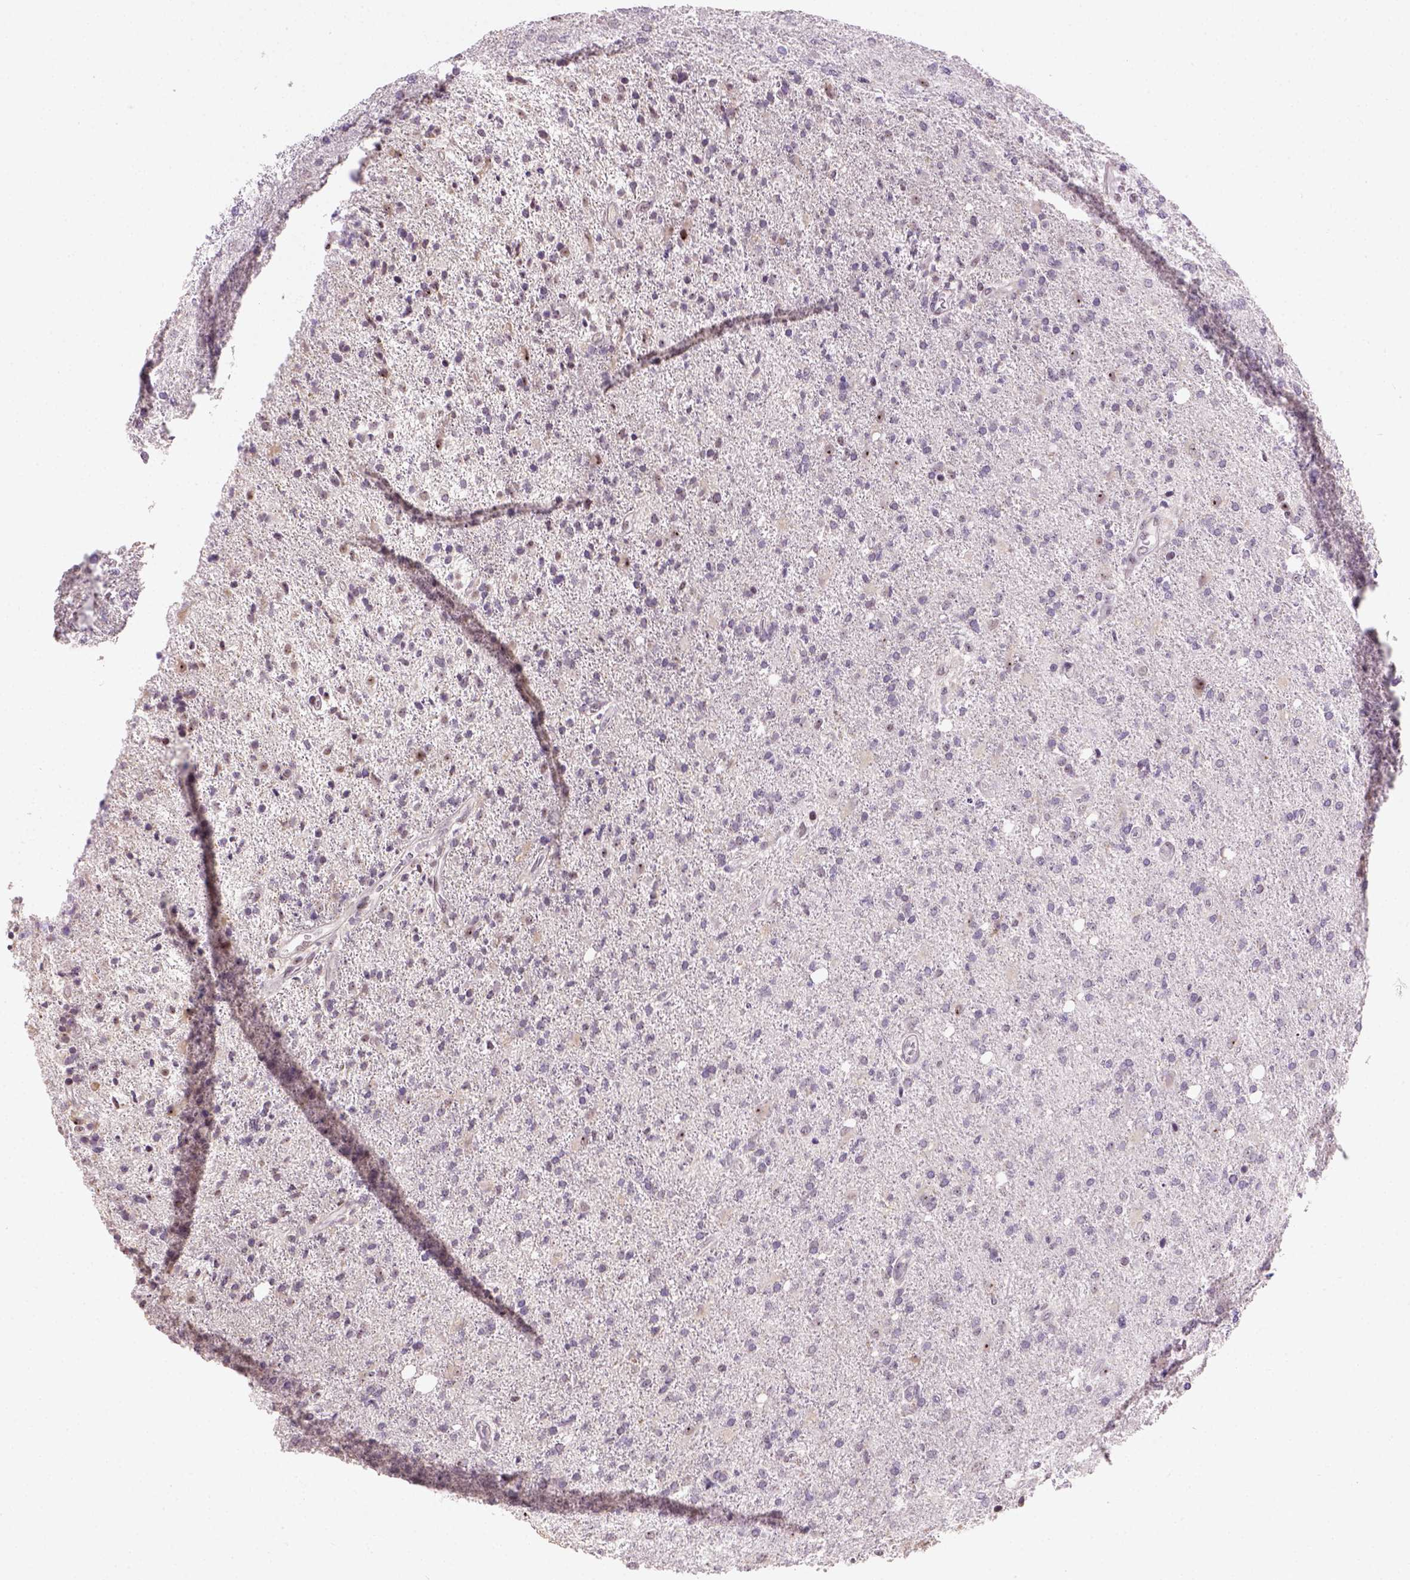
{"staining": {"intensity": "negative", "quantity": "none", "location": "none"}, "tissue": "glioma", "cell_type": "Tumor cells", "image_type": "cancer", "snomed": [{"axis": "morphology", "description": "Glioma, malignant, High grade"}, {"axis": "topography", "description": "Cerebral cortex"}], "caption": "This is an immunohistochemistry histopathology image of malignant high-grade glioma. There is no staining in tumor cells.", "gene": "DDX50", "patient": {"sex": "male", "age": 70}}